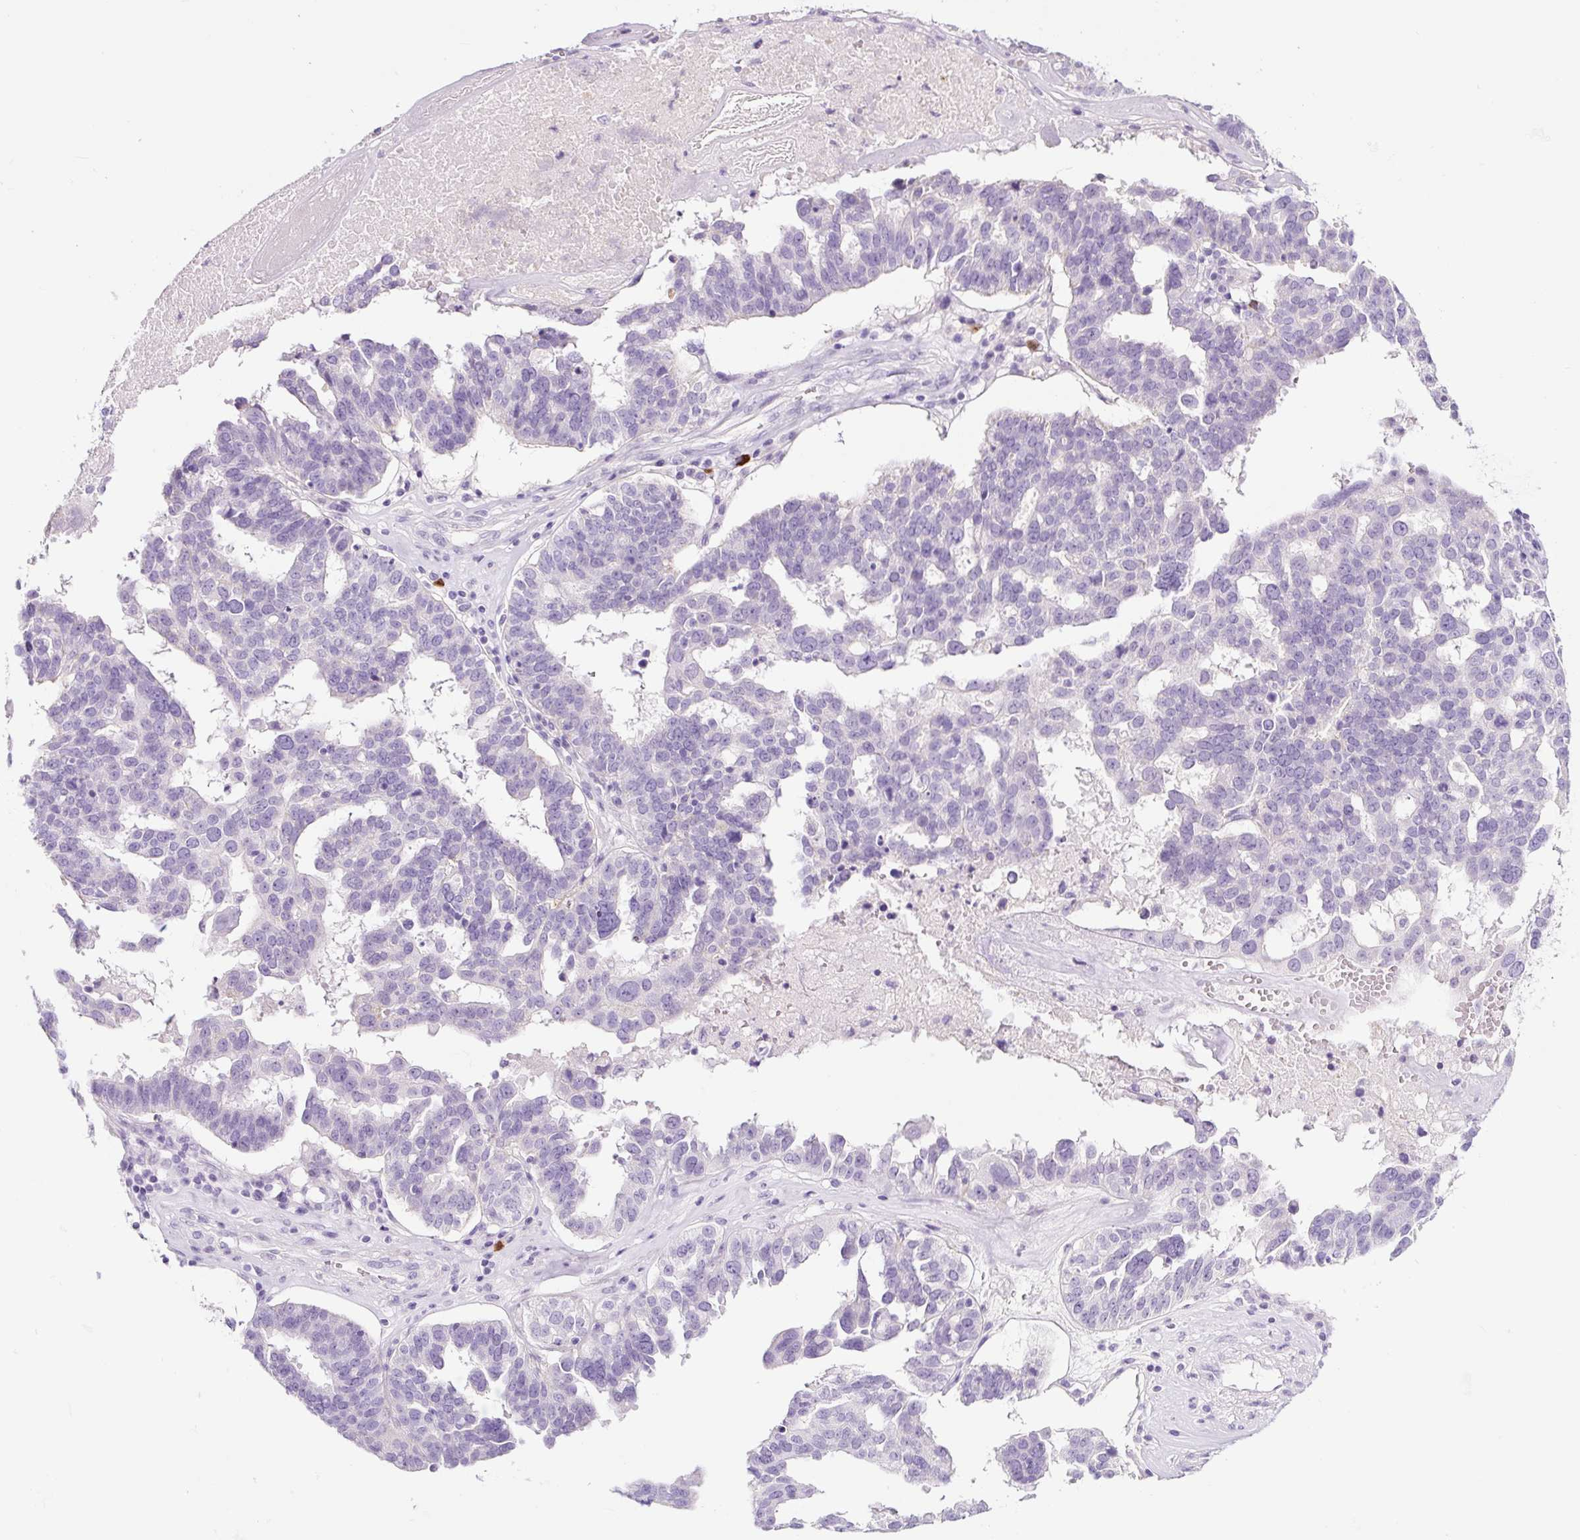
{"staining": {"intensity": "negative", "quantity": "none", "location": "none"}, "tissue": "ovarian cancer", "cell_type": "Tumor cells", "image_type": "cancer", "snomed": [{"axis": "morphology", "description": "Cystadenocarcinoma, serous, NOS"}, {"axis": "topography", "description": "Ovary"}], "caption": "This is an immunohistochemistry (IHC) histopathology image of human ovarian cancer (serous cystadenocarcinoma). There is no expression in tumor cells.", "gene": "RNF212B", "patient": {"sex": "female", "age": 59}}